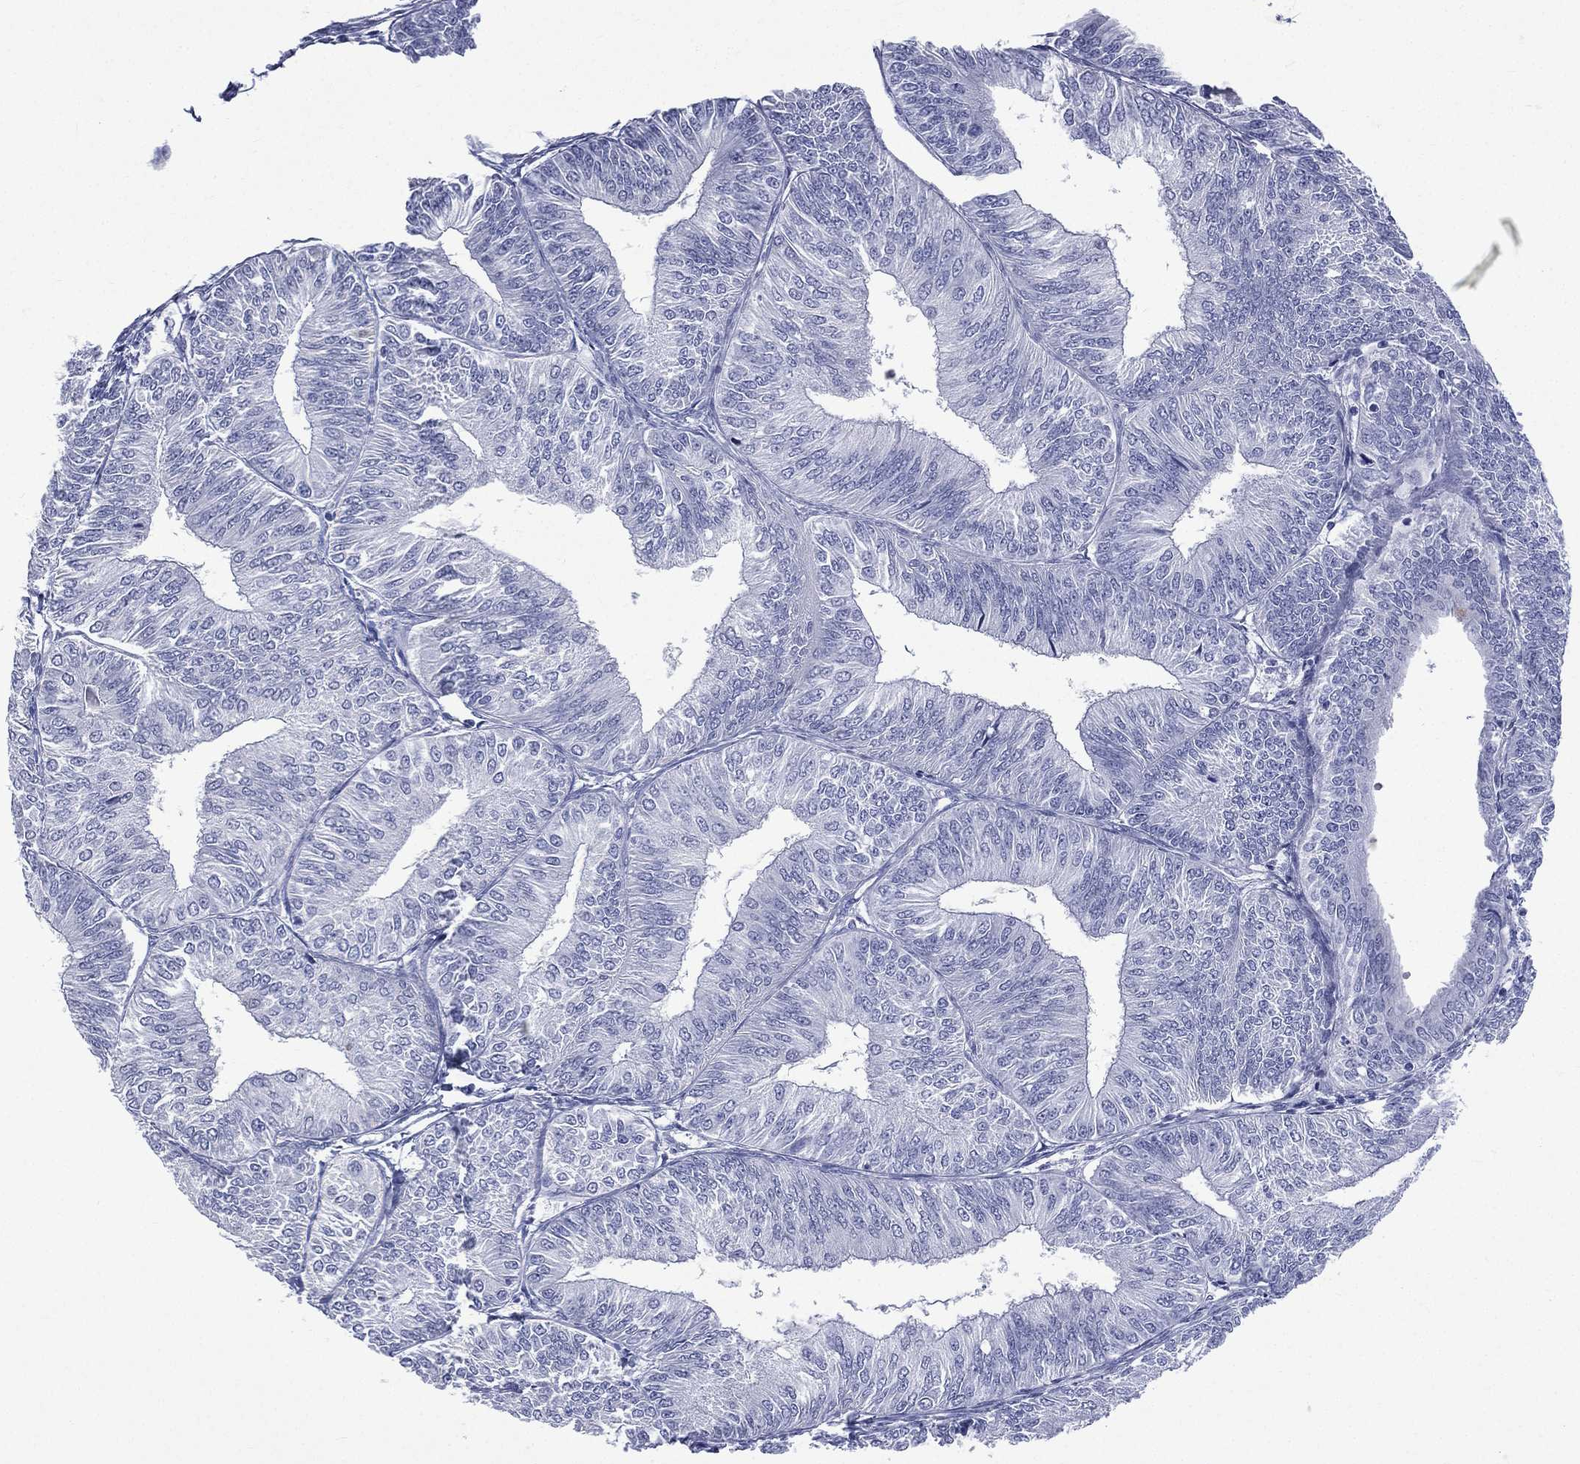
{"staining": {"intensity": "negative", "quantity": "none", "location": "none"}, "tissue": "endometrial cancer", "cell_type": "Tumor cells", "image_type": "cancer", "snomed": [{"axis": "morphology", "description": "Adenocarcinoma, NOS"}, {"axis": "topography", "description": "Endometrium"}], "caption": "Human endometrial cancer stained for a protein using immunohistochemistry displays no staining in tumor cells.", "gene": "CES2", "patient": {"sex": "female", "age": 58}}